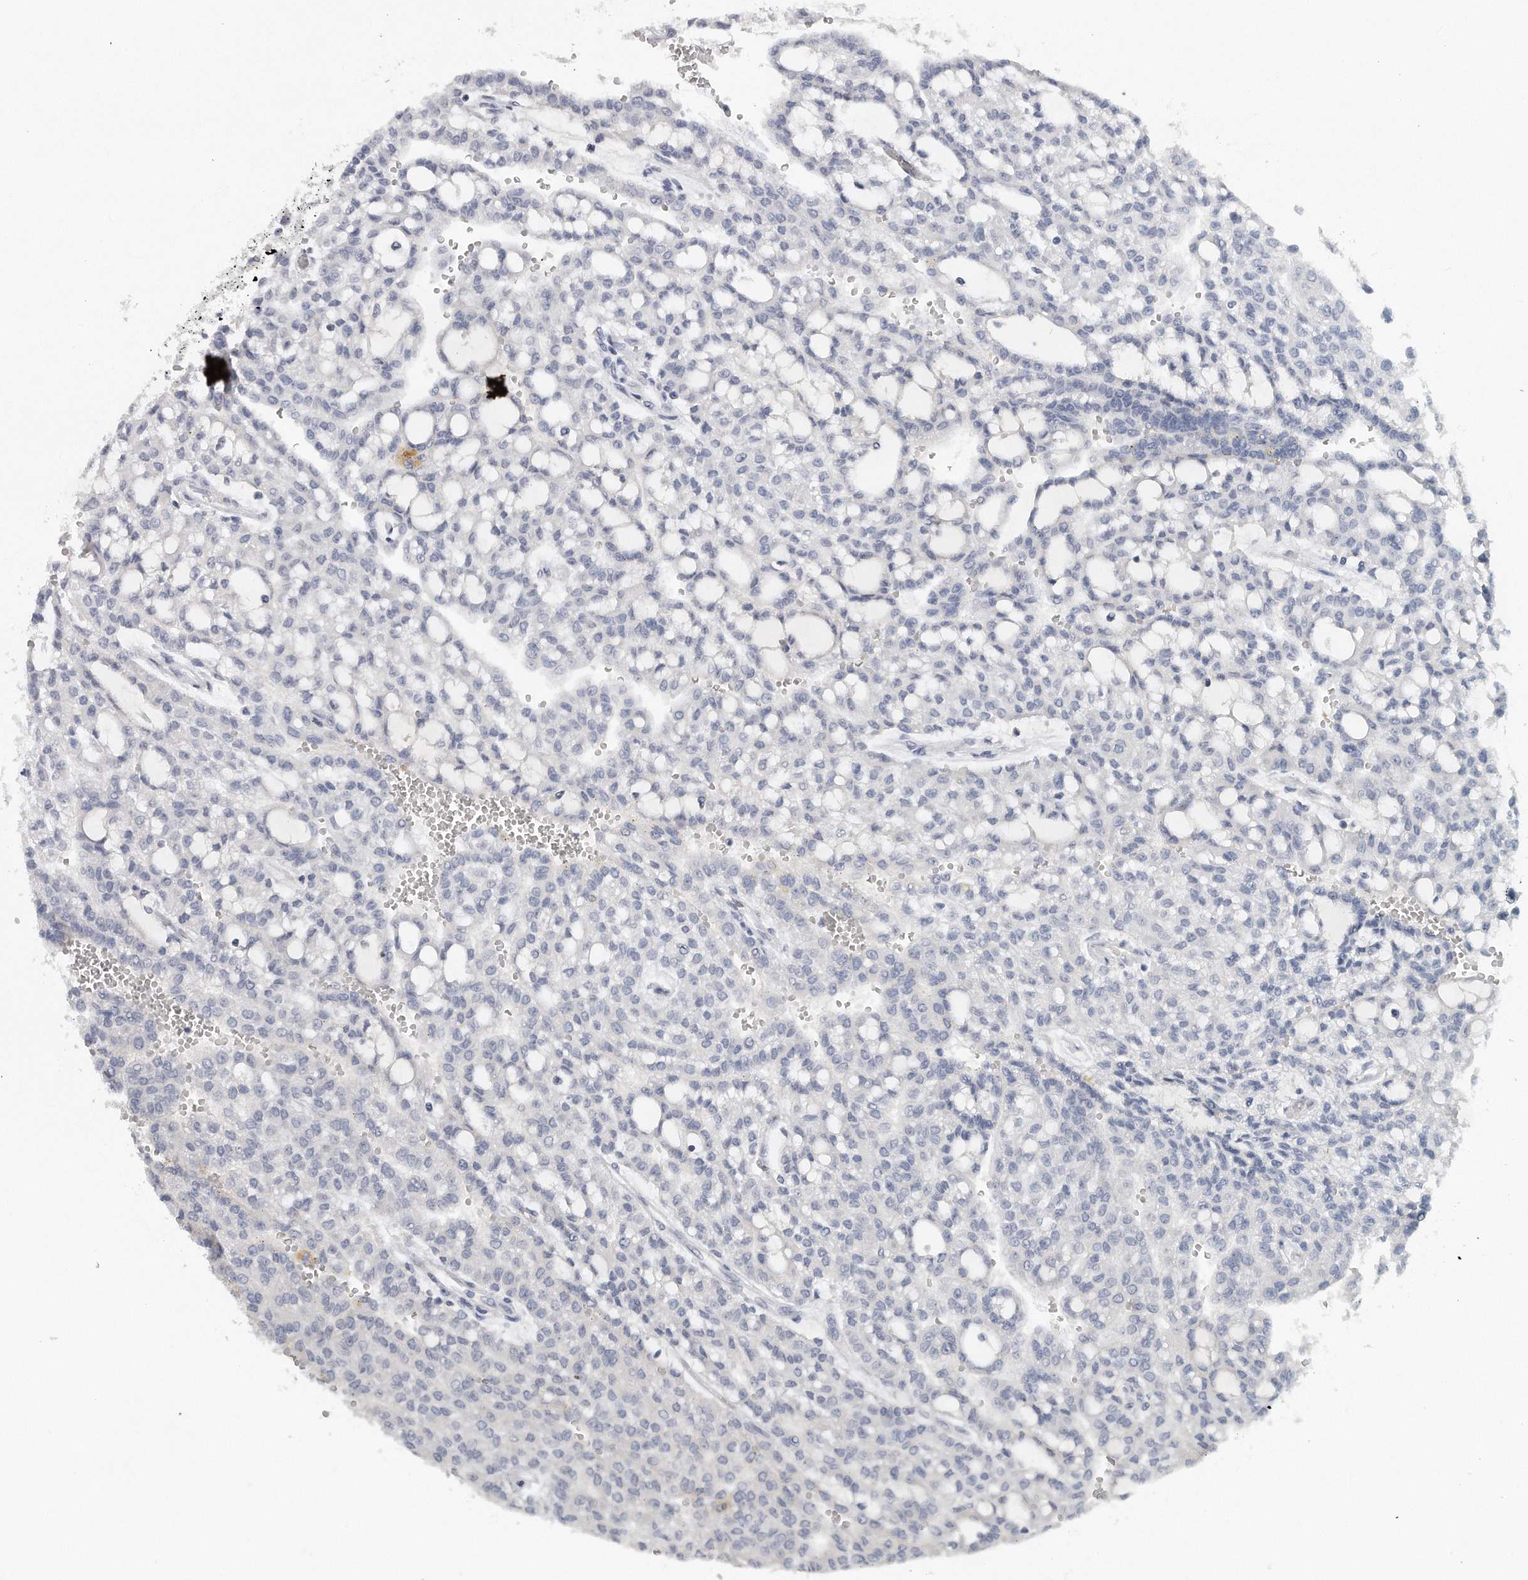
{"staining": {"intensity": "negative", "quantity": "none", "location": "none"}, "tissue": "renal cancer", "cell_type": "Tumor cells", "image_type": "cancer", "snomed": [{"axis": "morphology", "description": "Adenocarcinoma, NOS"}, {"axis": "topography", "description": "Kidney"}], "caption": "Renal cancer stained for a protein using immunohistochemistry displays no staining tumor cells.", "gene": "TRAPPC14", "patient": {"sex": "male", "age": 63}}